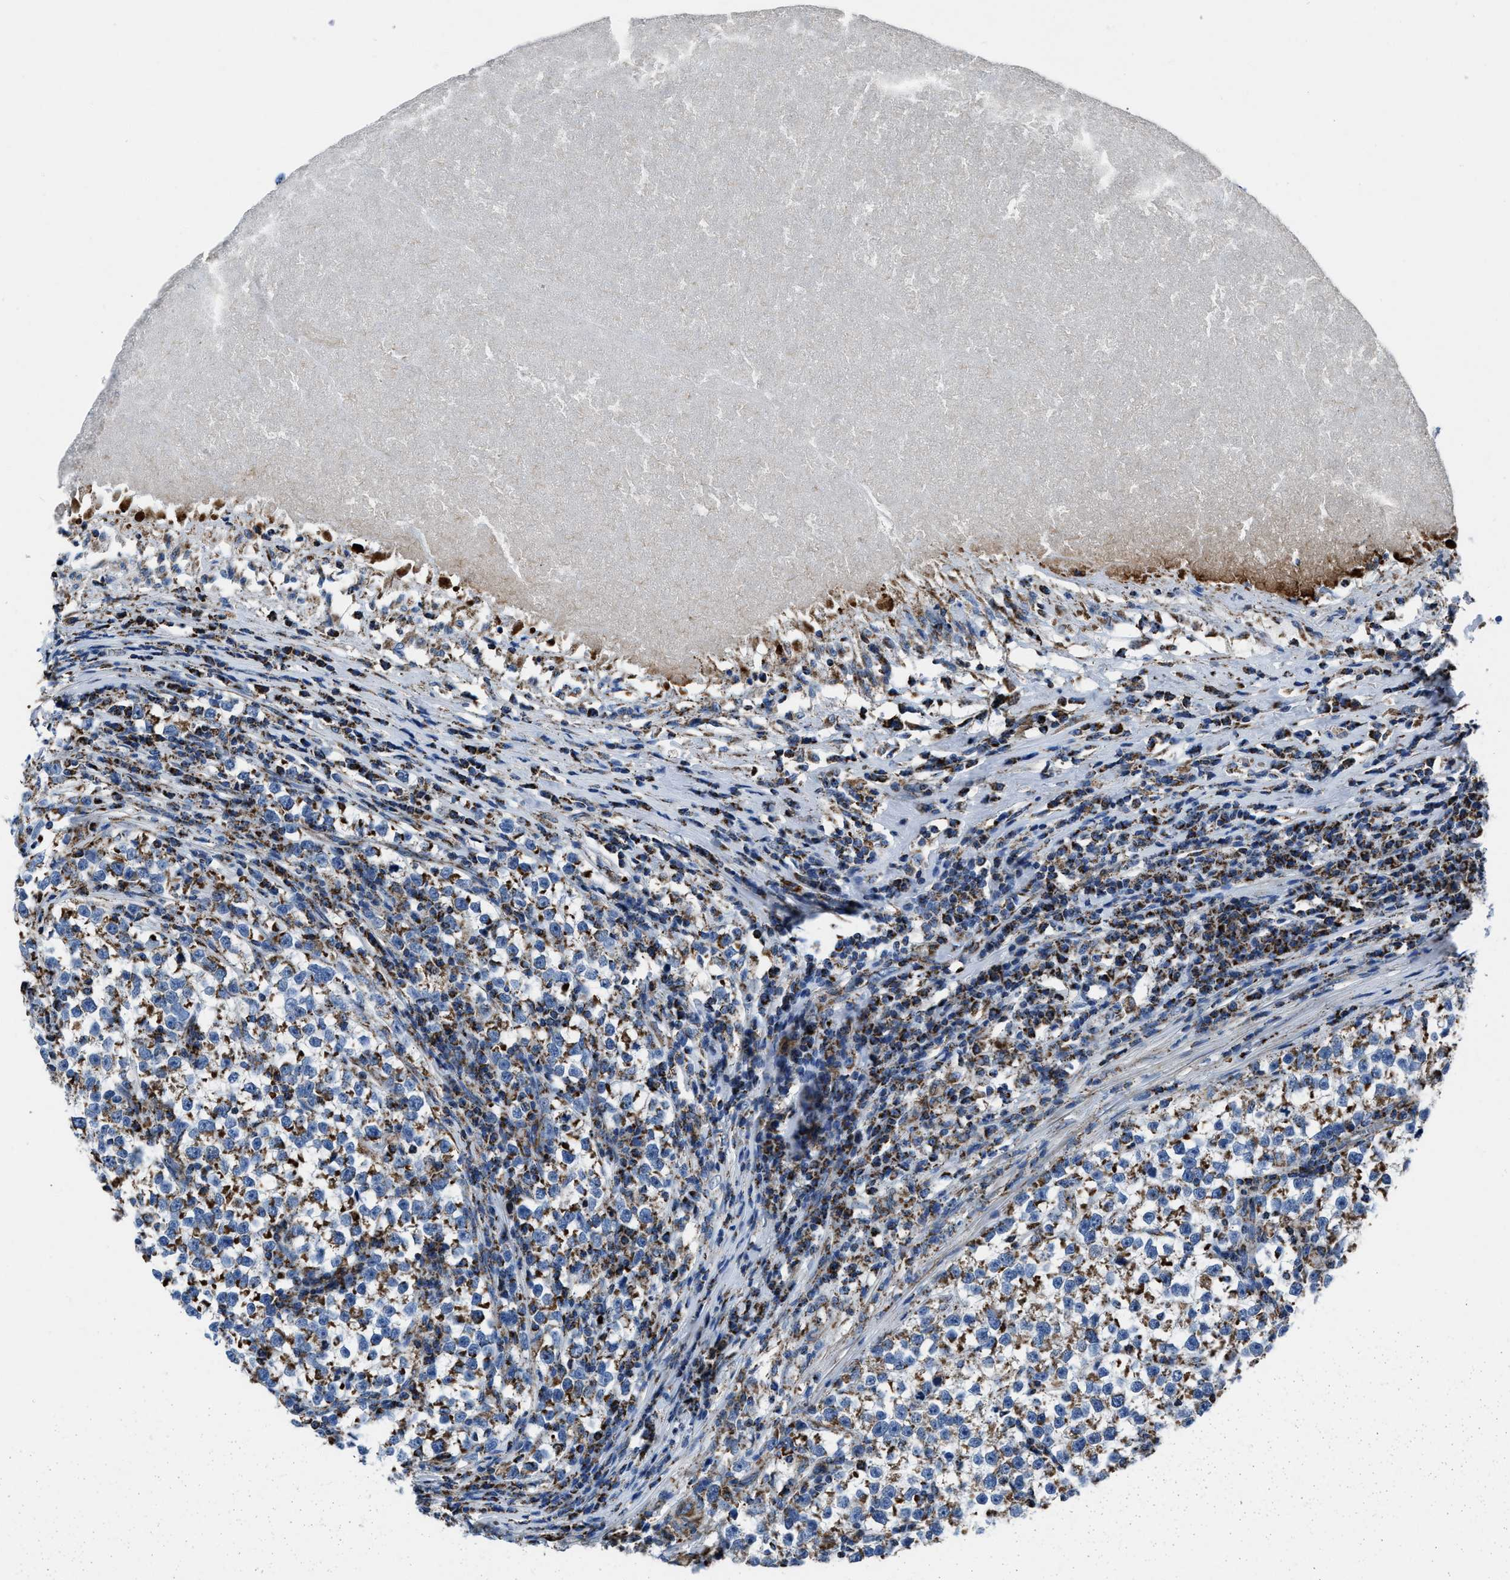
{"staining": {"intensity": "moderate", "quantity": ">75%", "location": "cytoplasmic/membranous"}, "tissue": "testis cancer", "cell_type": "Tumor cells", "image_type": "cancer", "snomed": [{"axis": "morphology", "description": "Normal tissue, NOS"}, {"axis": "morphology", "description": "Seminoma, NOS"}, {"axis": "topography", "description": "Testis"}], "caption": "Immunohistochemistry (DAB) staining of human testis cancer displays moderate cytoplasmic/membranous protein staining in approximately >75% of tumor cells. The staining is performed using DAB (3,3'-diaminobenzidine) brown chromogen to label protein expression. The nuclei are counter-stained blue using hematoxylin.", "gene": "NSD3", "patient": {"sex": "male", "age": 43}}